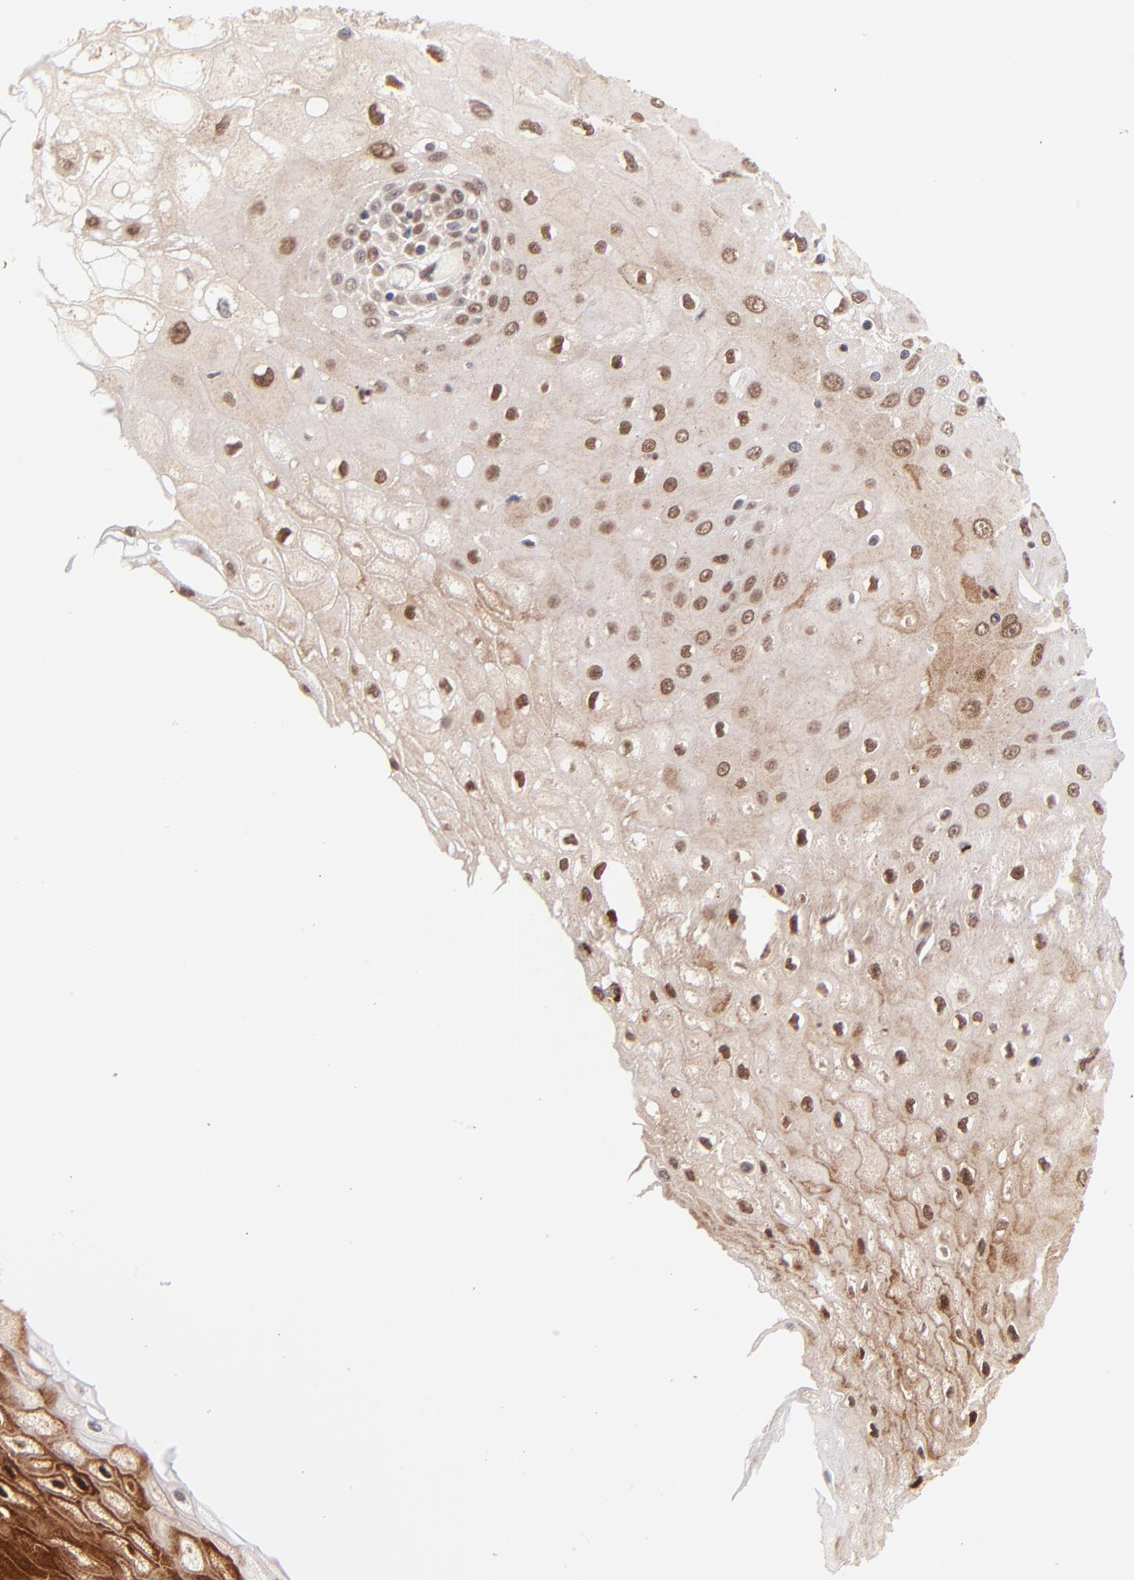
{"staining": {"intensity": "moderate", "quantity": ">75%", "location": "cytoplasmic/membranous,nuclear"}, "tissue": "esophagus", "cell_type": "Squamous epithelial cells", "image_type": "normal", "snomed": [{"axis": "morphology", "description": "Normal tissue, NOS"}, {"axis": "morphology", "description": "Squamous cell carcinoma, NOS"}, {"axis": "topography", "description": "Esophagus"}], "caption": "DAB (3,3'-diaminobenzidine) immunohistochemical staining of normal human esophagus exhibits moderate cytoplasmic/membranous,nuclear protein expression in approximately >75% of squamous epithelial cells.", "gene": "MED12", "patient": {"sex": "male", "age": 65}}